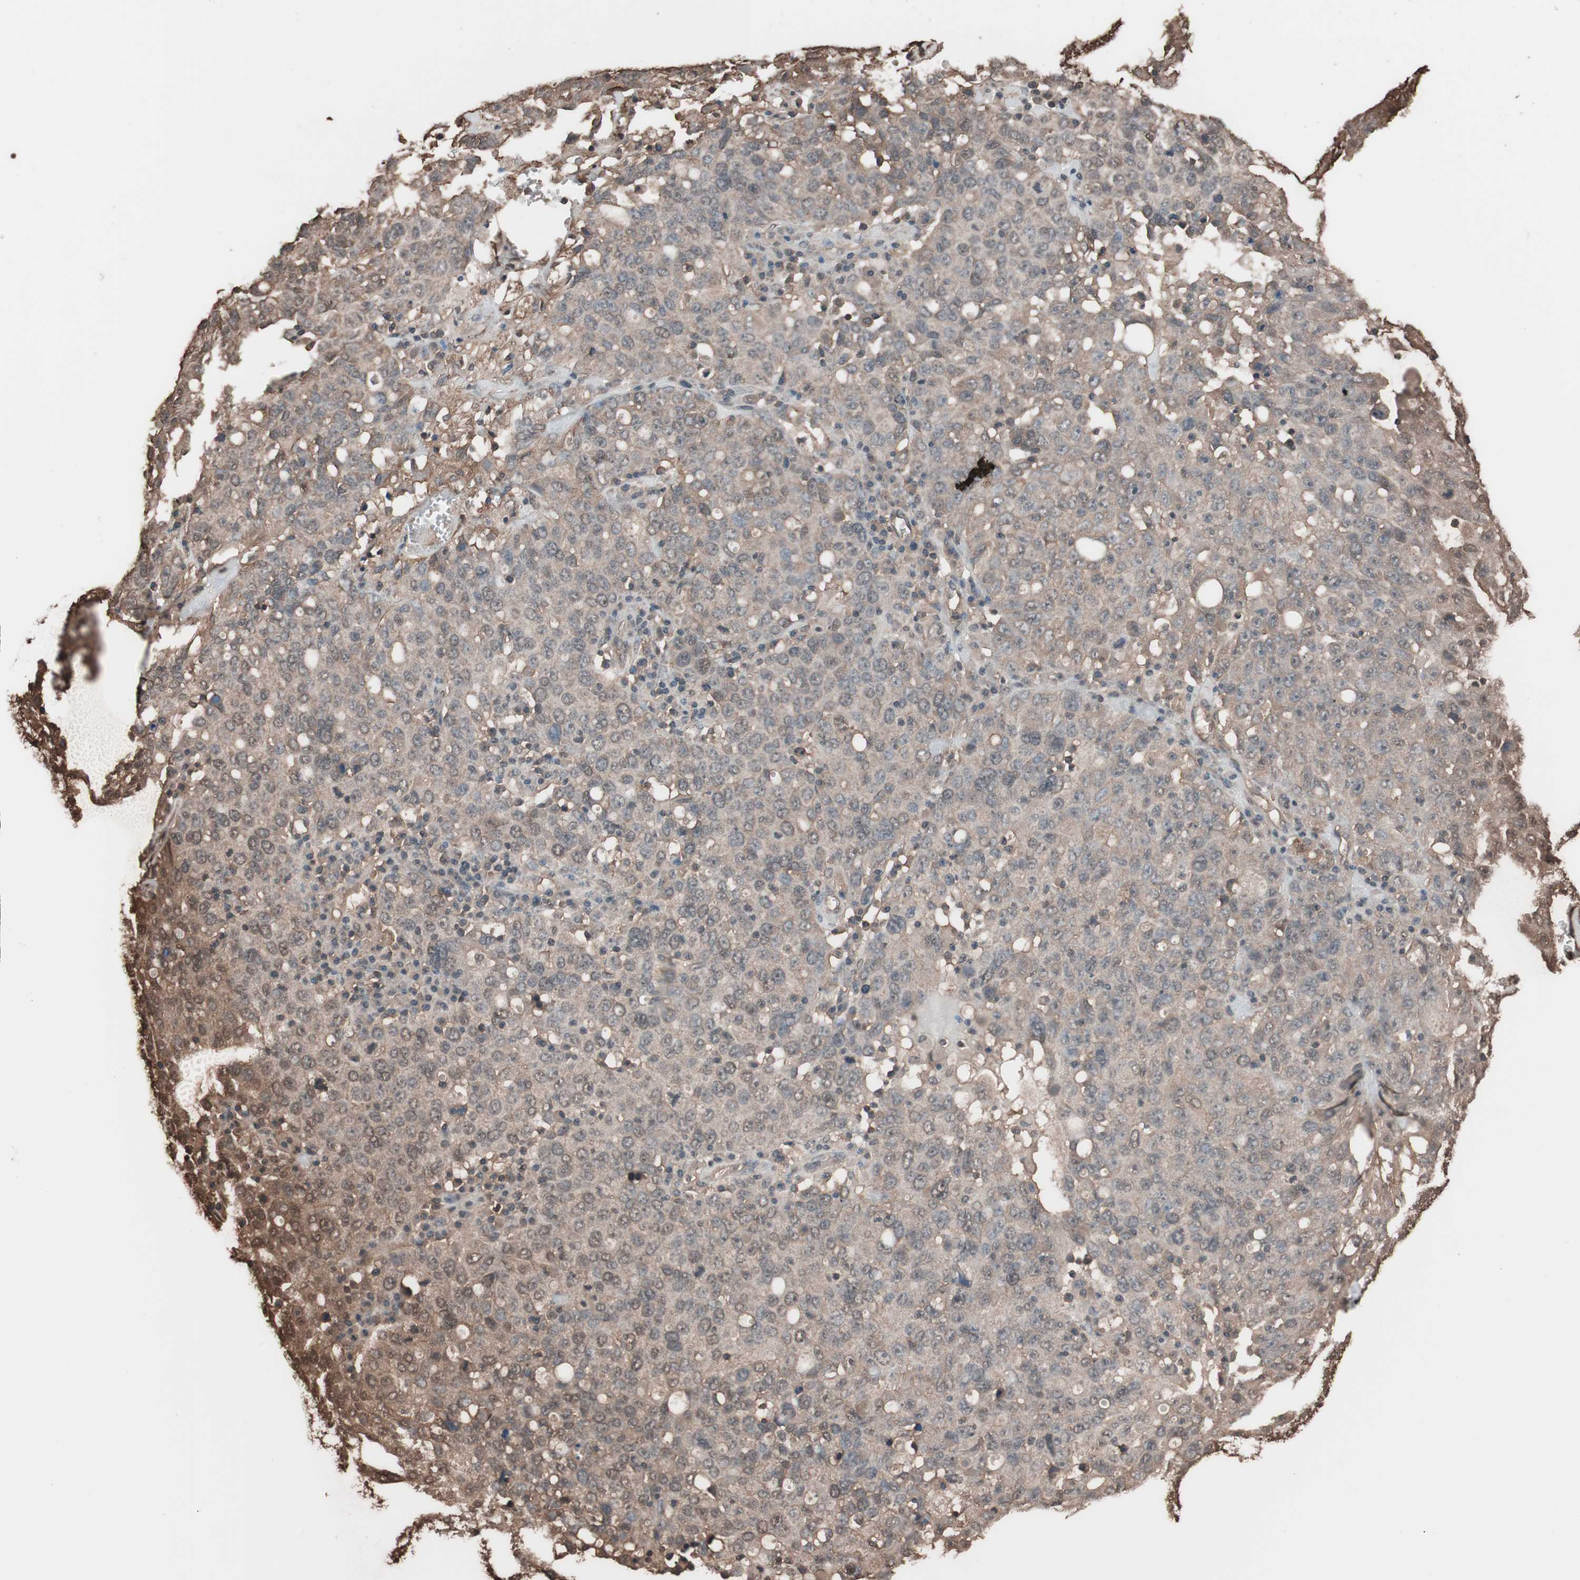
{"staining": {"intensity": "weak", "quantity": ">75%", "location": "cytoplasmic/membranous"}, "tissue": "ovarian cancer", "cell_type": "Tumor cells", "image_type": "cancer", "snomed": [{"axis": "morphology", "description": "Carcinoma, endometroid"}, {"axis": "topography", "description": "Ovary"}], "caption": "Ovarian cancer stained for a protein reveals weak cytoplasmic/membranous positivity in tumor cells. Immunohistochemistry stains the protein in brown and the nuclei are stained blue.", "gene": "CALM2", "patient": {"sex": "female", "age": 62}}